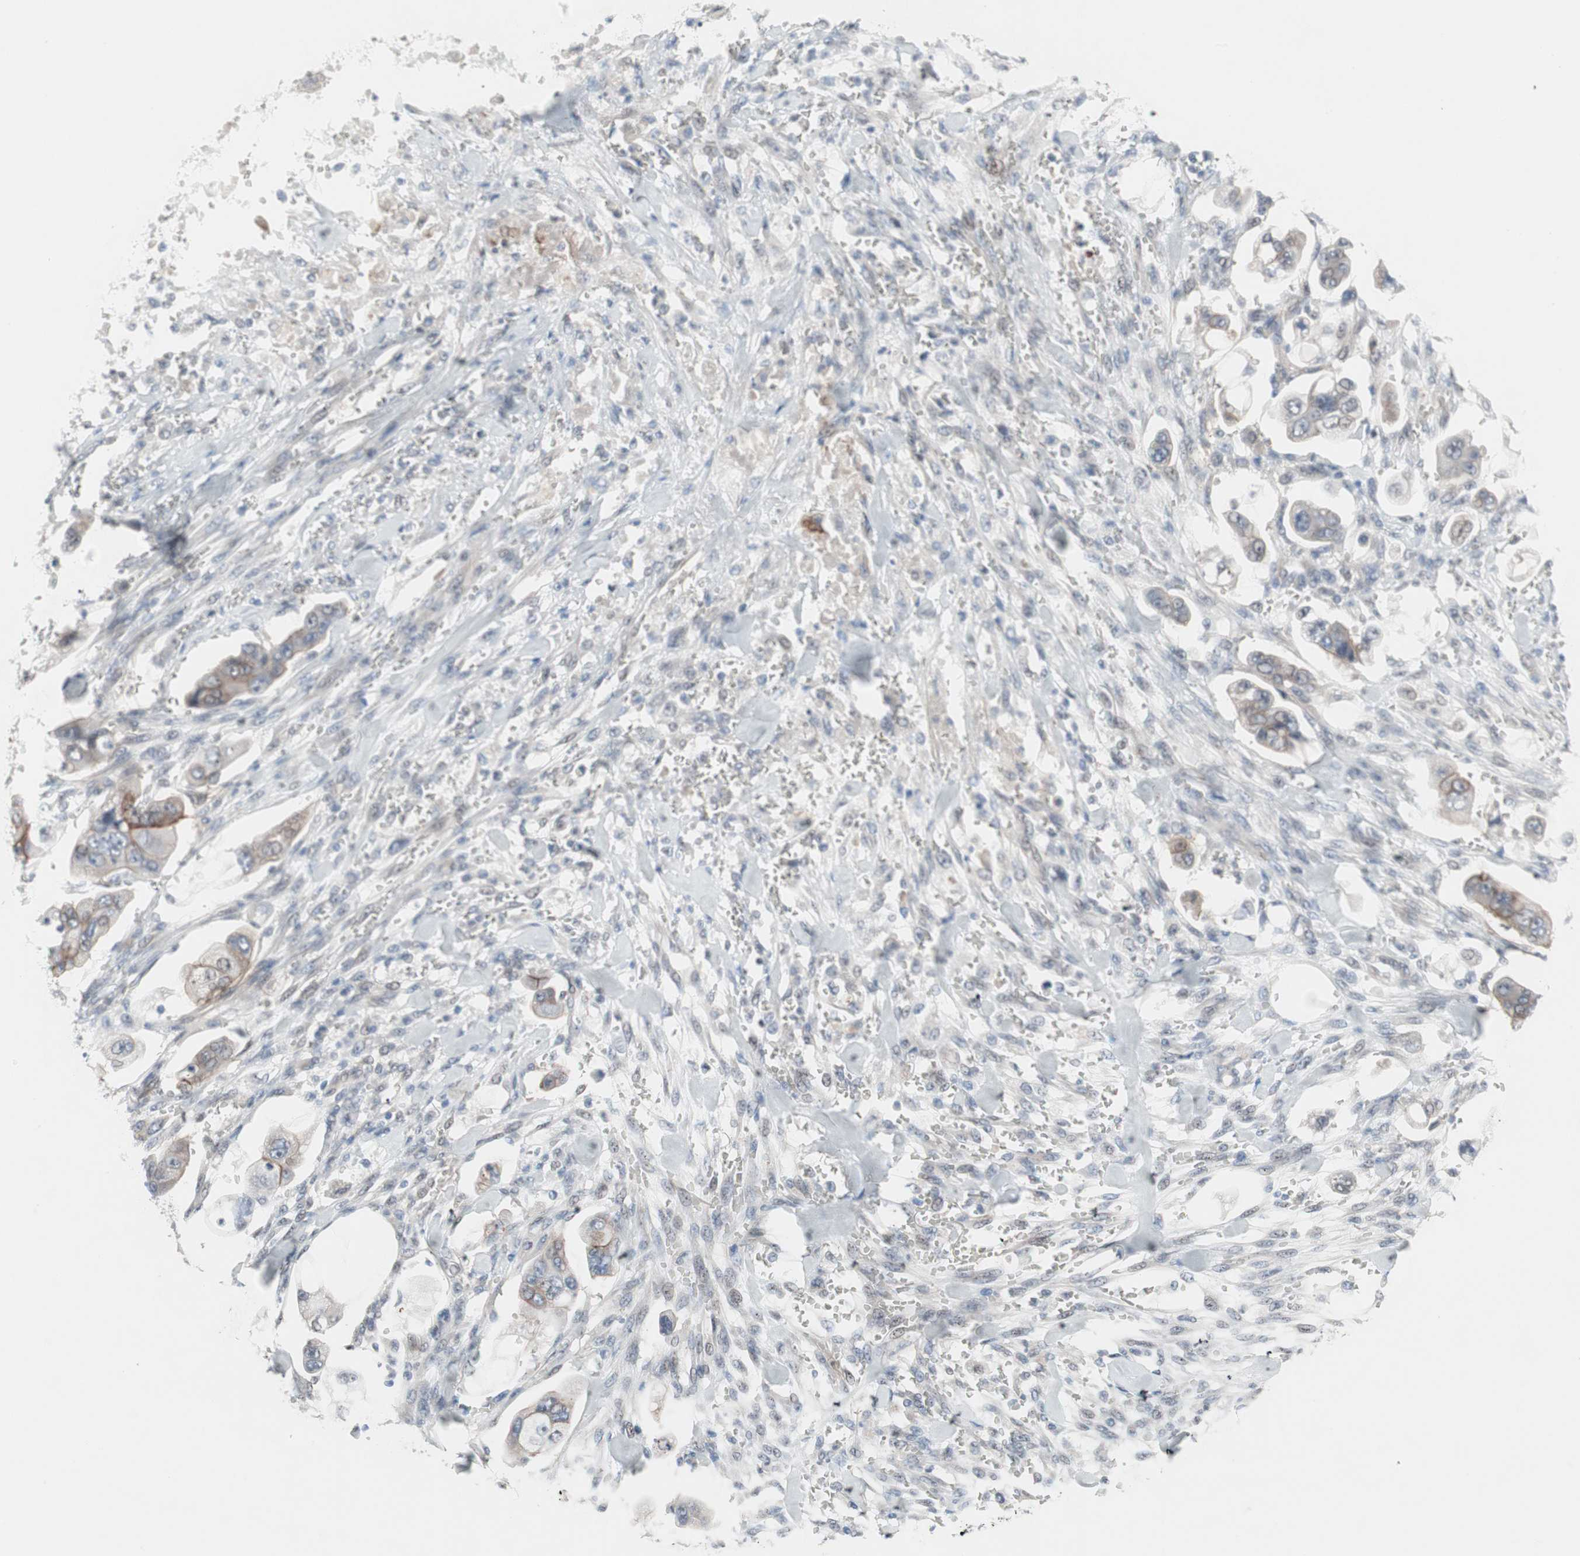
{"staining": {"intensity": "moderate", "quantity": "25%-75%", "location": "cytoplasmic/membranous"}, "tissue": "stomach cancer", "cell_type": "Tumor cells", "image_type": "cancer", "snomed": [{"axis": "morphology", "description": "Adenocarcinoma, NOS"}, {"axis": "topography", "description": "Stomach"}], "caption": "The photomicrograph exhibits a brown stain indicating the presence of a protein in the cytoplasmic/membranous of tumor cells in stomach adenocarcinoma. (IHC, brightfield microscopy, high magnification).", "gene": "CAND2", "patient": {"sex": "male", "age": 62}}